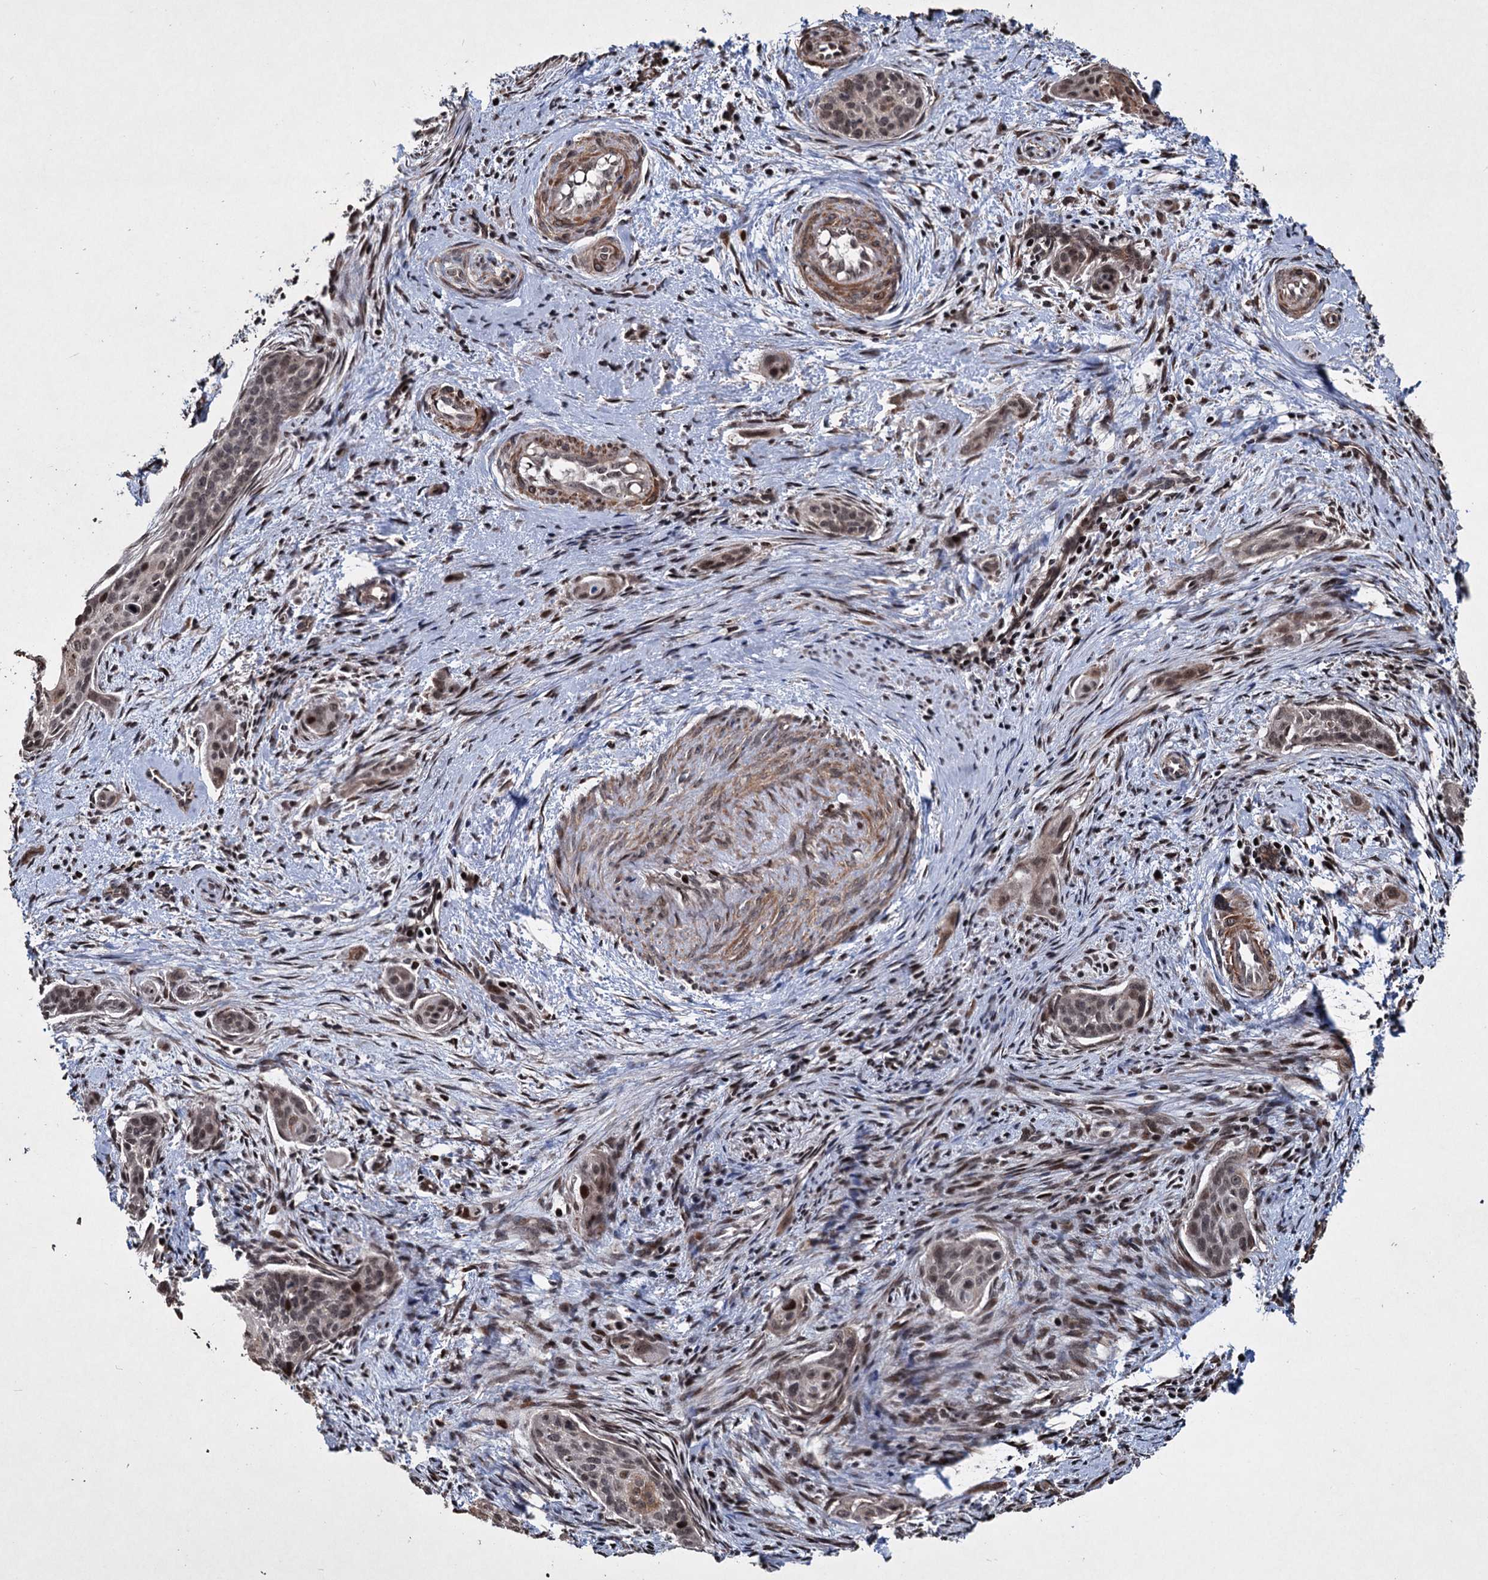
{"staining": {"intensity": "weak", "quantity": ">75%", "location": "nuclear"}, "tissue": "cervical cancer", "cell_type": "Tumor cells", "image_type": "cancer", "snomed": [{"axis": "morphology", "description": "Squamous cell carcinoma, NOS"}, {"axis": "topography", "description": "Cervix"}], "caption": "Cervical squamous cell carcinoma stained for a protein reveals weak nuclear positivity in tumor cells. (DAB (3,3'-diaminobenzidine) IHC with brightfield microscopy, high magnification).", "gene": "EYA4", "patient": {"sex": "female", "age": 33}}